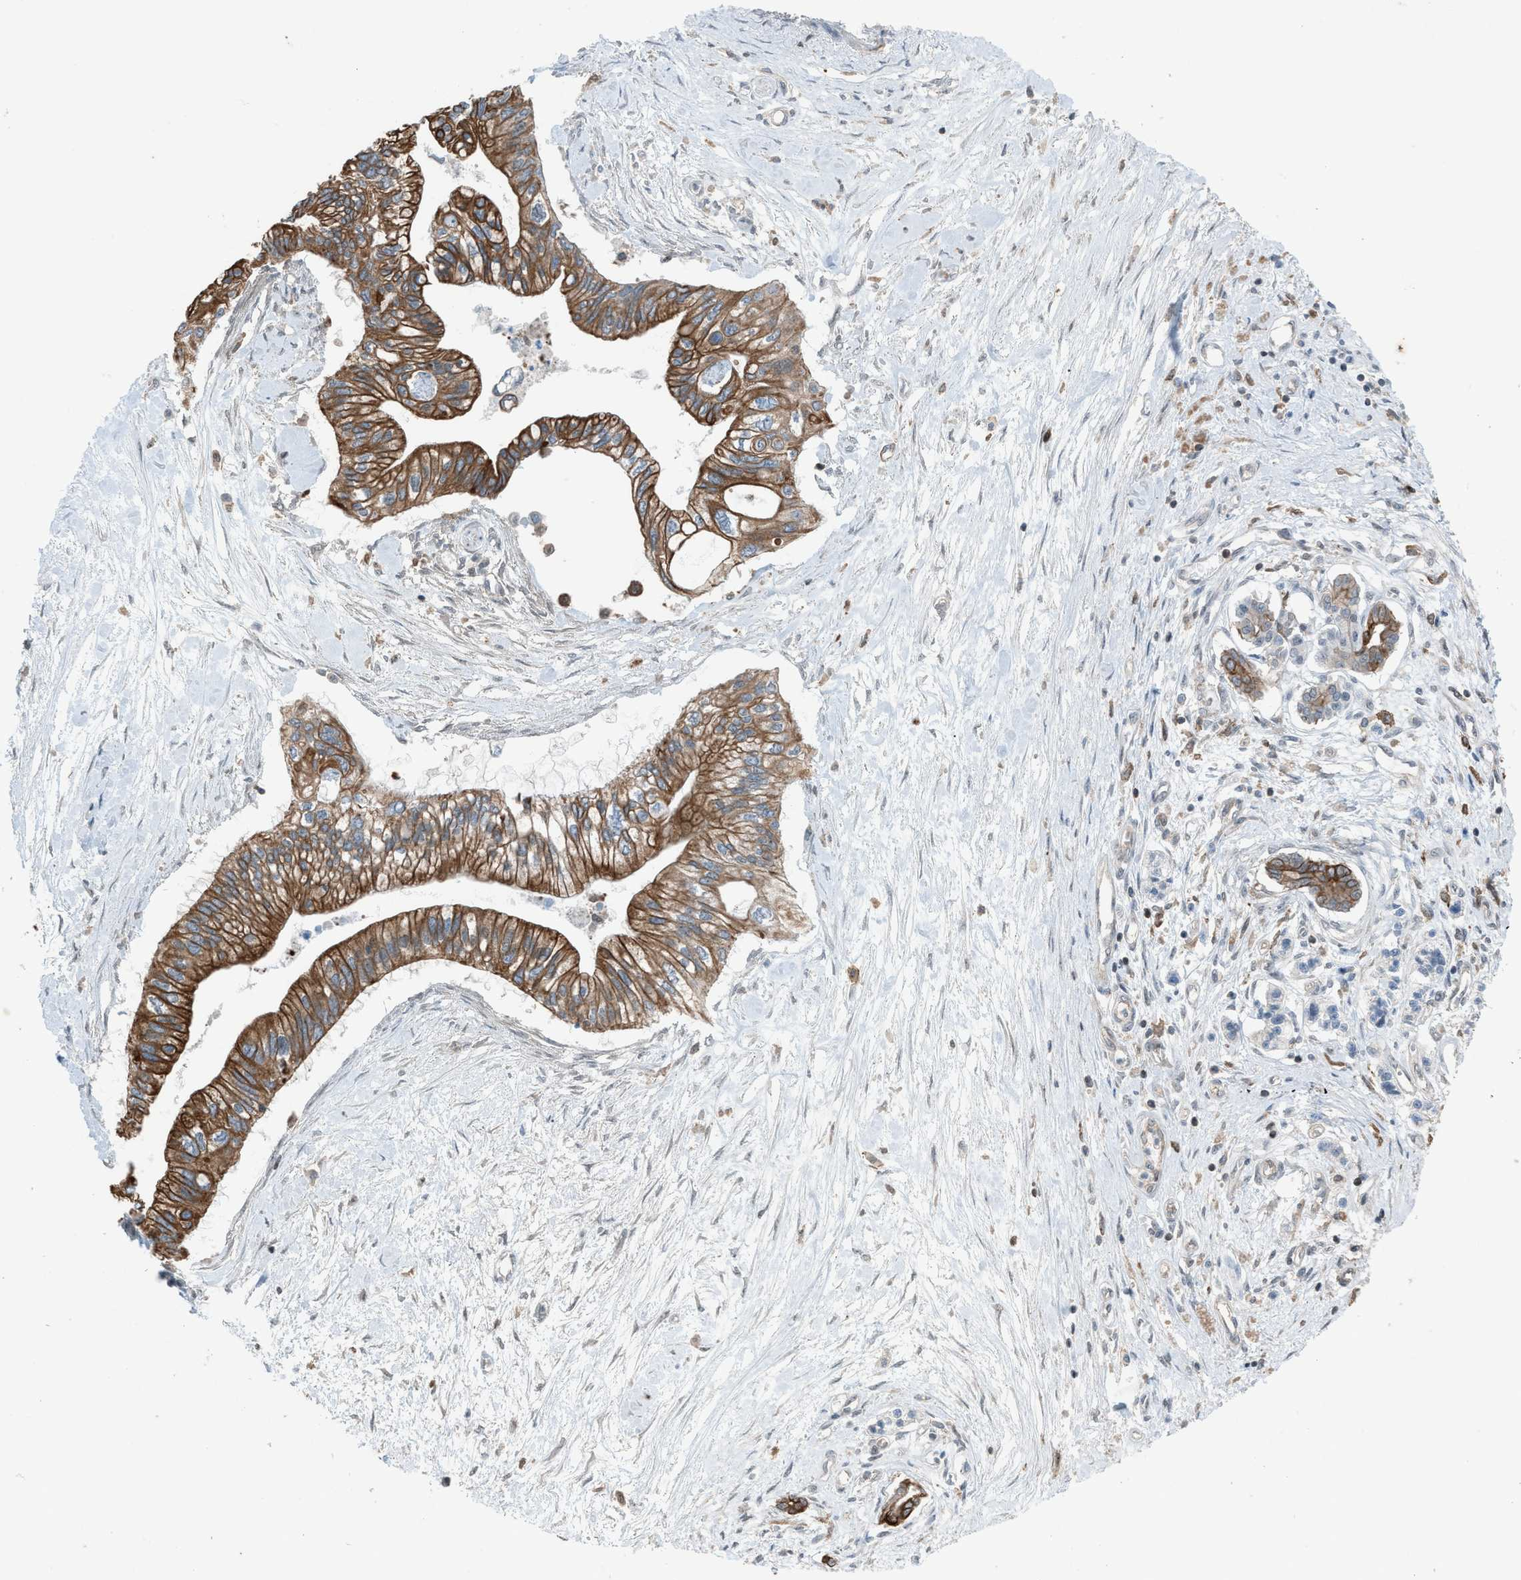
{"staining": {"intensity": "strong", "quantity": "25%-75%", "location": "cytoplasmic/membranous"}, "tissue": "pancreatic cancer", "cell_type": "Tumor cells", "image_type": "cancer", "snomed": [{"axis": "morphology", "description": "Adenocarcinoma, NOS"}, {"axis": "topography", "description": "Pancreas"}], "caption": "Tumor cells exhibit high levels of strong cytoplasmic/membranous positivity in about 25%-75% of cells in pancreatic cancer.", "gene": "DYRK1A", "patient": {"sex": "female", "age": 77}}